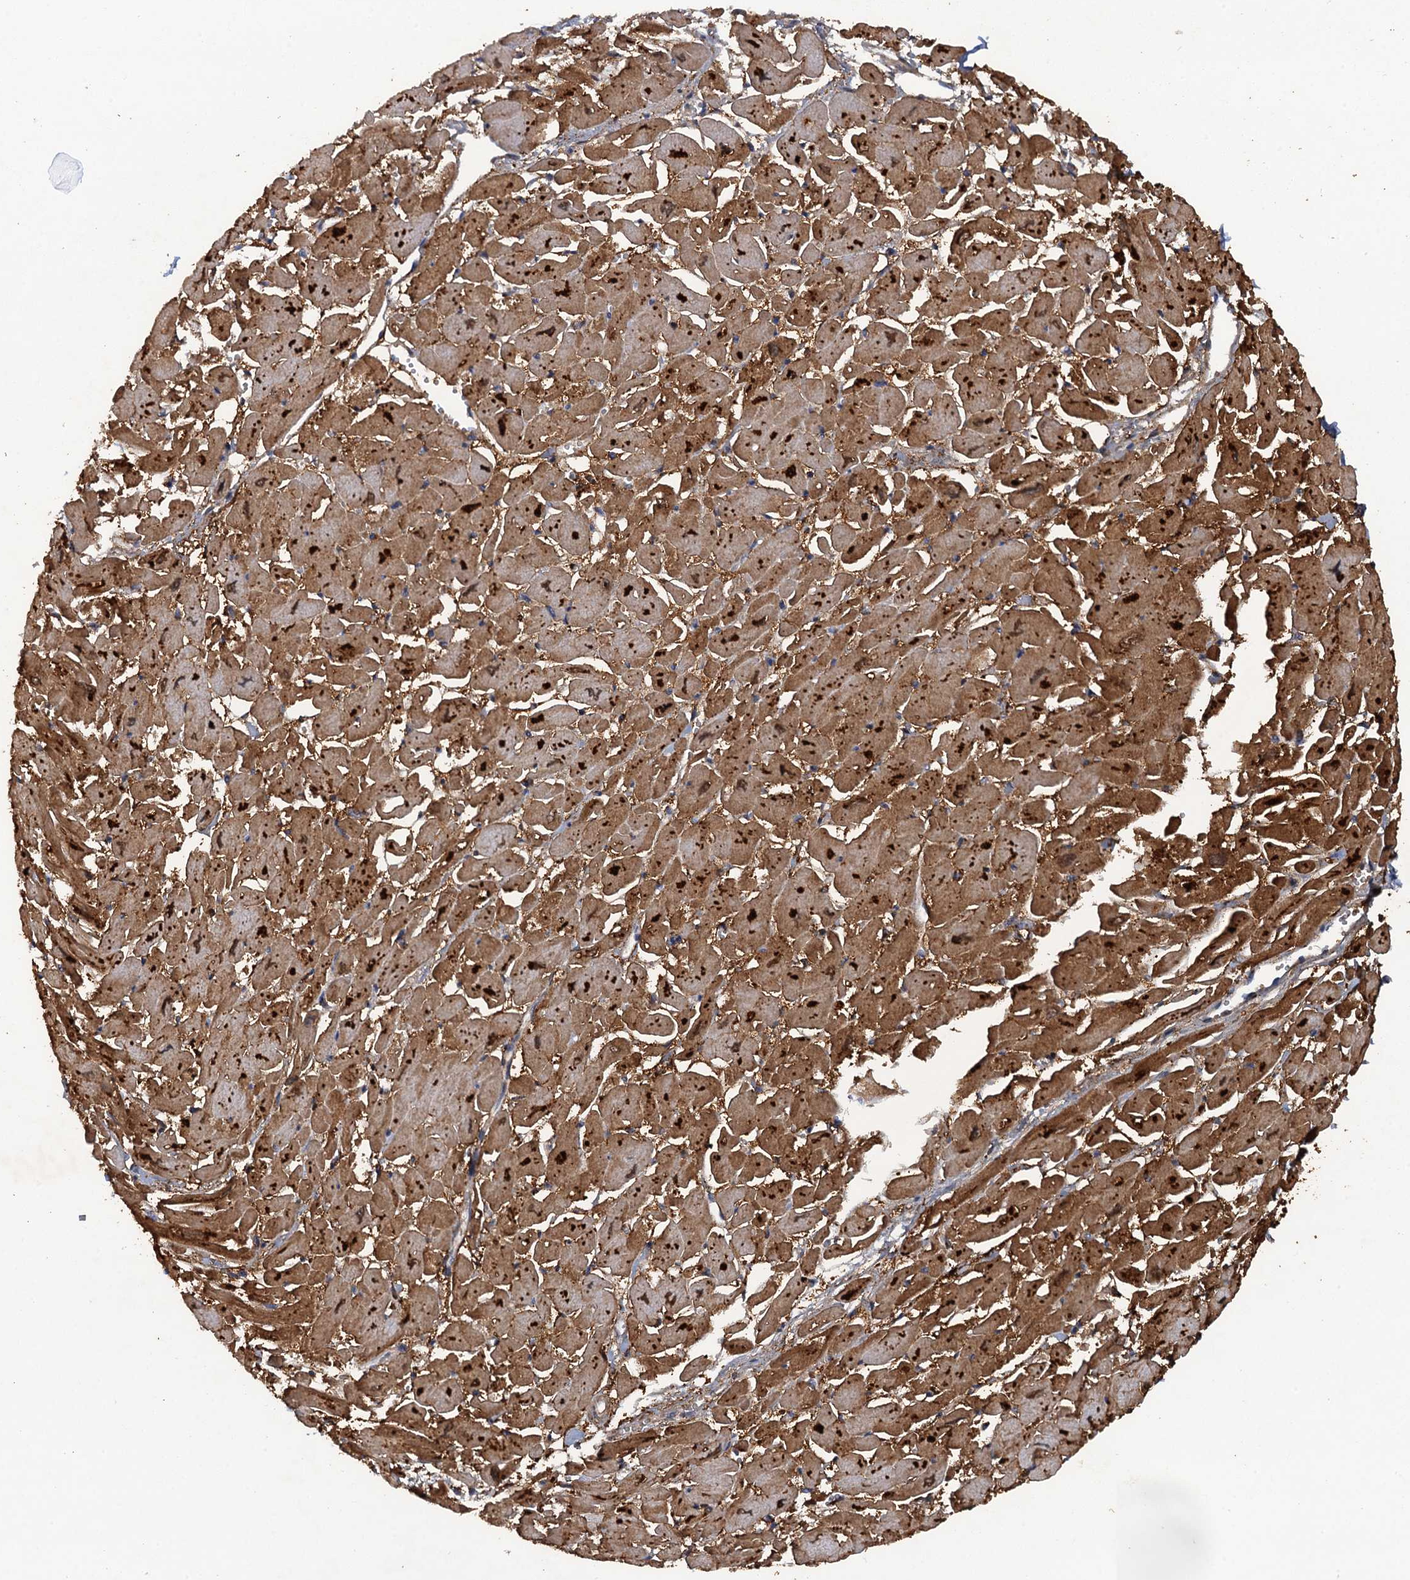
{"staining": {"intensity": "moderate", "quantity": ">75%", "location": "cytoplasmic/membranous"}, "tissue": "heart muscle", "cell_type": "Cardiomyocytes", "image_type": "normal", "snomed": [{"axis": "morphology", "description": "Normal tissue, NOS"}, {"axis": "topography", "description": "Heart"}], "caption": "High-power microscopy captured an immunohistochemistry (IHC) photomicrograph of benign heart muscle, revealing moderate cytoplasmic/membranous staining in approximately >75% of cardiomyocytes.", "gene": "HAPLN3", "patient": {"sex": "male", "age": 54}}